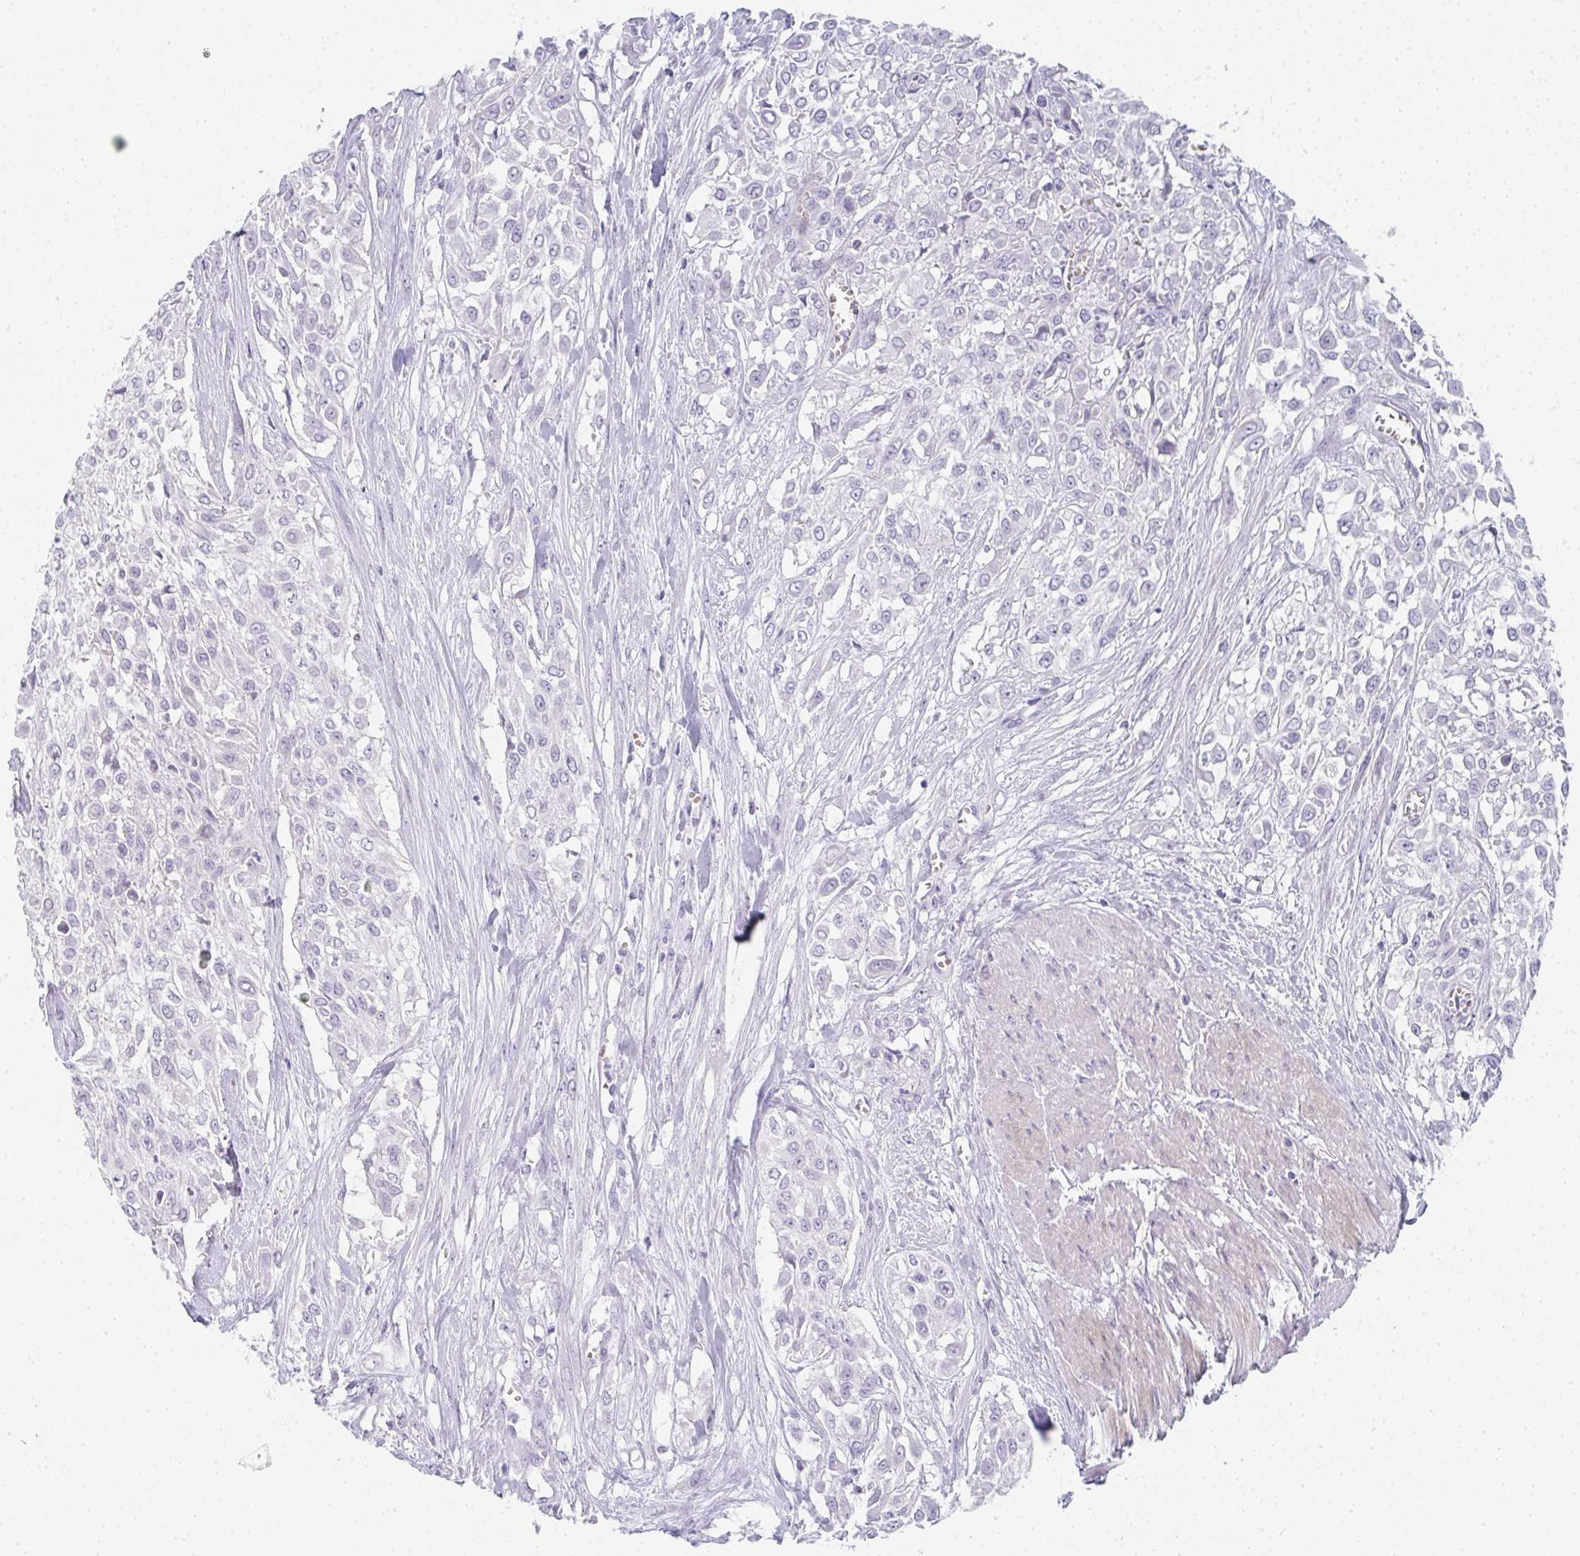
{"staining": {"intensity": "negative", "quantity": "none", "location": "none"}, "tissue": "urothelial cancer", "cell_type": "Tumor cells", "image_type": "cancer", "snomed": [{"axis": "morphology", "description": "Urothelial carcinoma, High grade"}, {"axis": "topography", "description": "Urinary bladder"}], "caption": "High-grade urothelial carcinoma was stained to show a protein in brown. There is no significant staining in tumor cells.", "gene": "NEU2", "patient": {"sex": "male", "age": 57}}